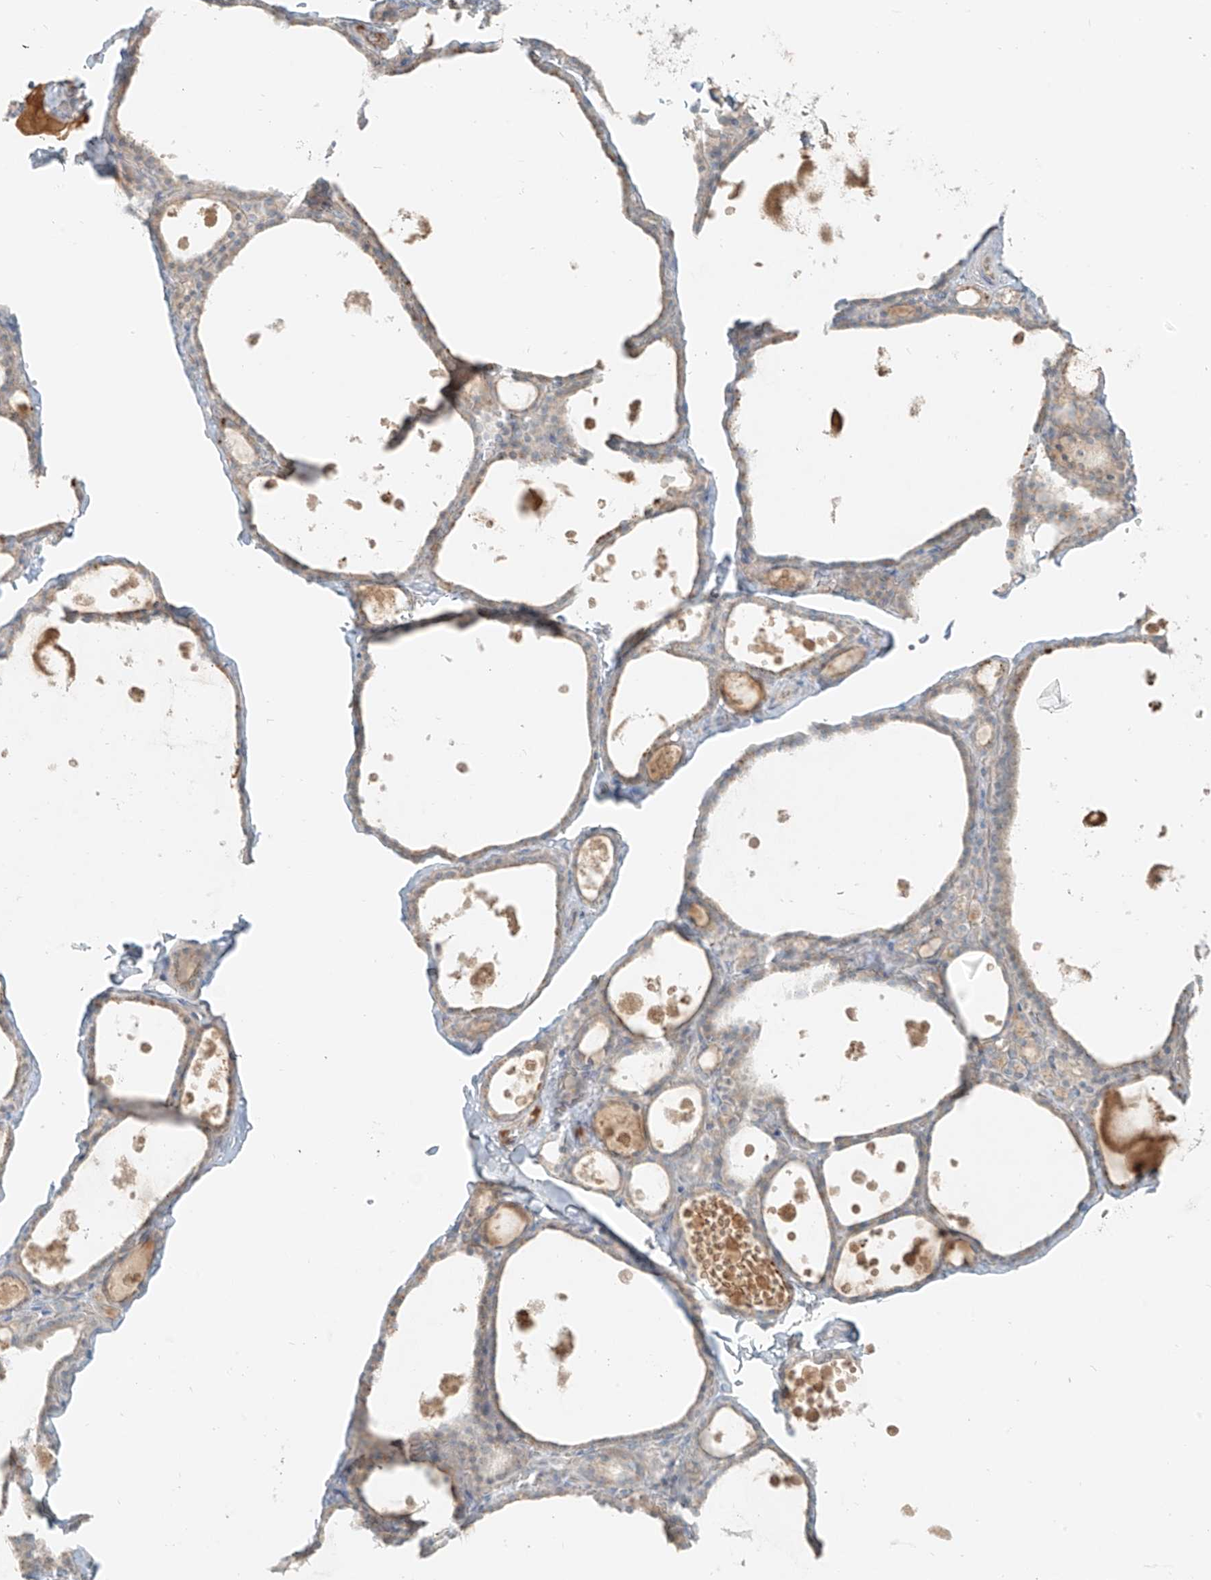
{"staining": {"intensity": "negative", "quantity": "none", "location": "none"}, "tissue": "thyroid gland", "cell_type": "Glandular cells", "image_type": "normal", "snomed": [{"axis": "morphology", "description": "Normal tissue, NOS"}, {"axis": "topography", "description": "Thyroid gland"}], "caption": "IHC image of benign thyroid gland: human thyroid gland stained with DAB shows no significant protein expression in glandular cells.", "gene": "FSTL1", "patient": {"sex": "male", "age": 56}}